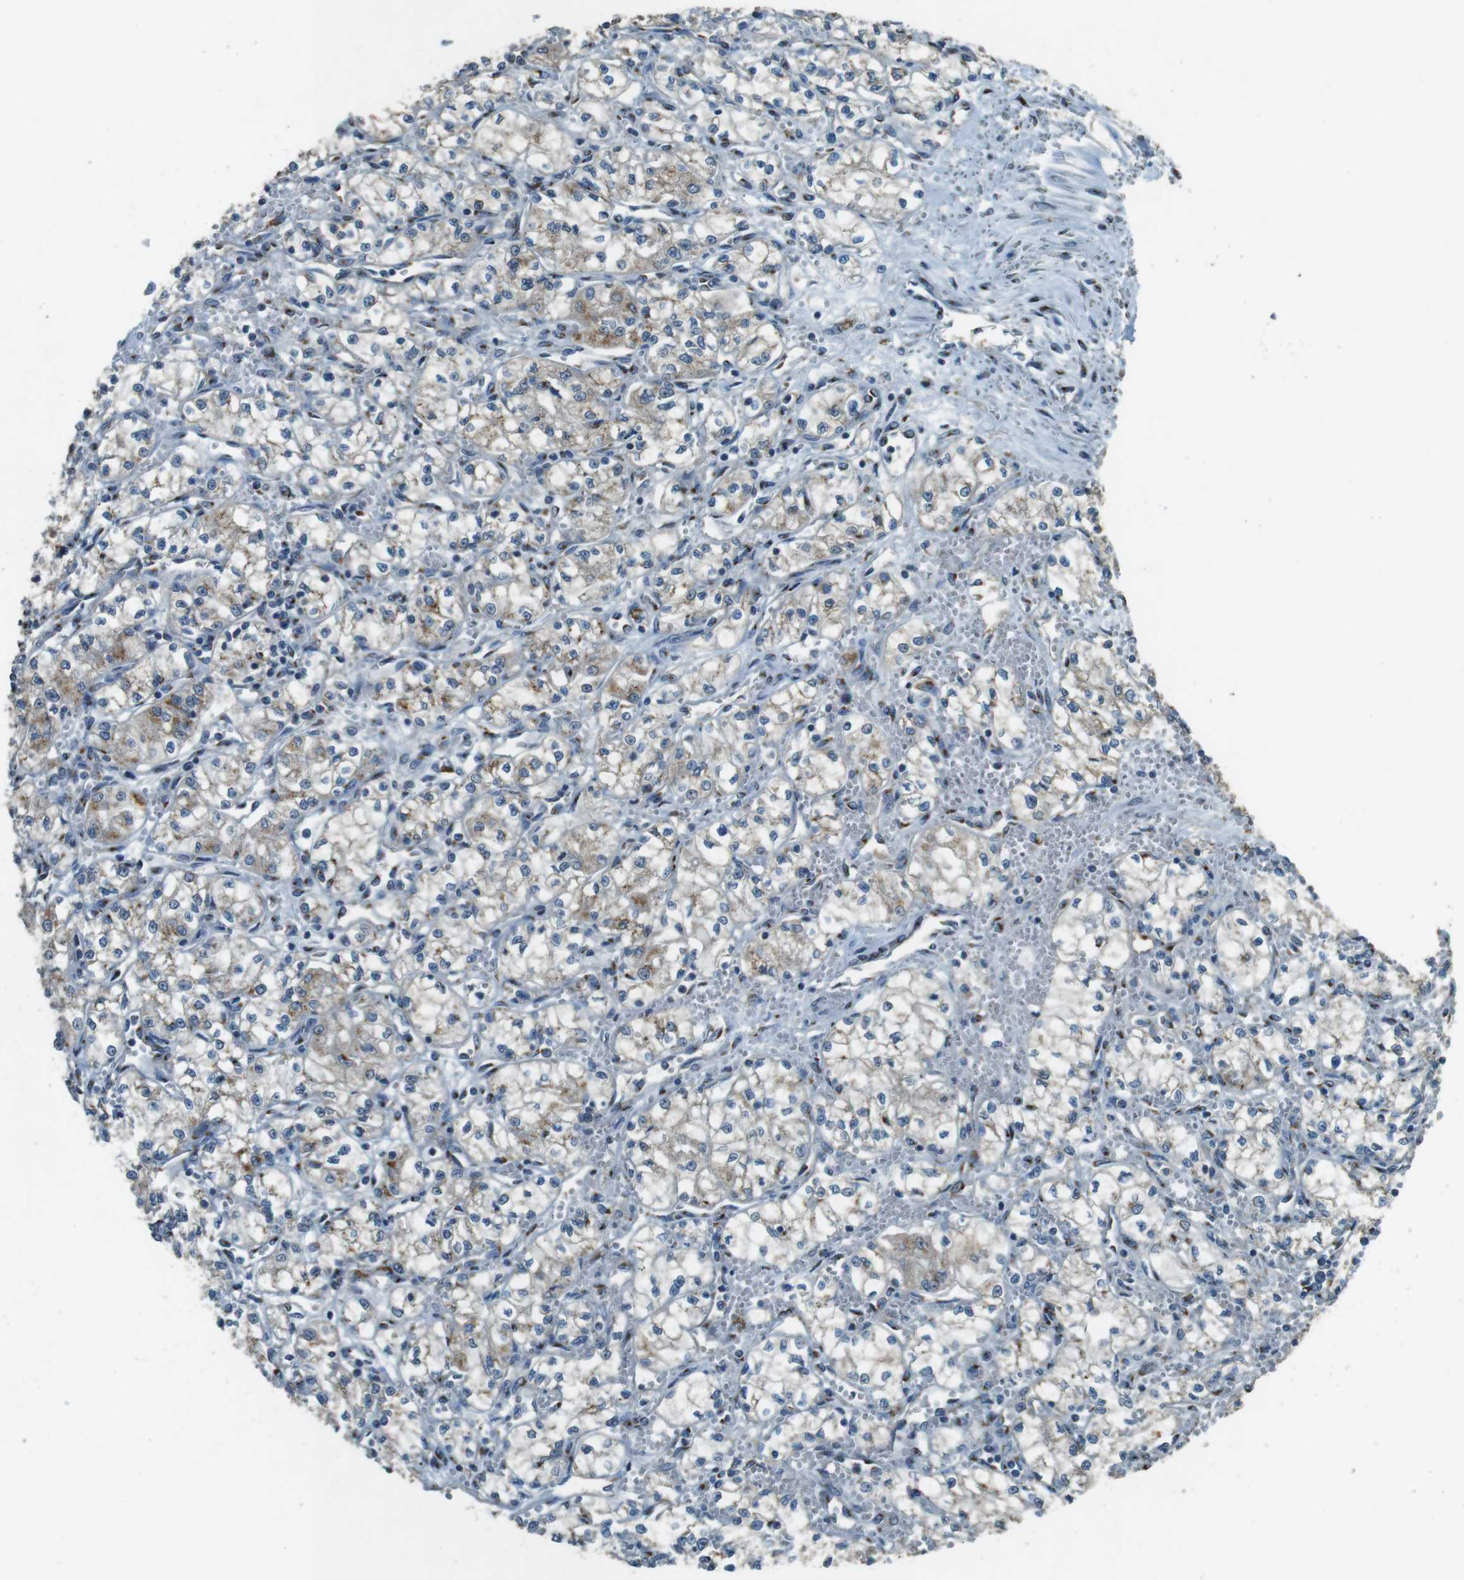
{"staining": {"intensity": "weak", "quantity": "25%-75%", "location": "cytoplasmic/membranous"}, "tissue": "renal cancer", "cell_type": "Tumor cells", "image_type": "cancer", "snomed": [{"axis": "morphology", "description": "Normal tissue, NOS"}, {"axis": "morphology", "description": "Adenocarcinoma, NOS"}, {"axis": "topography", "description": "Kidney"}], "caption": "Protein expression analysis of human renal cancer (adenocarcinoma) reveals weak cytoplasmic/membranous staining in approximately 25%-75% of tumor cells.", "gene": "TMEM115", "patient": {"sex": "male", "age": 59}}